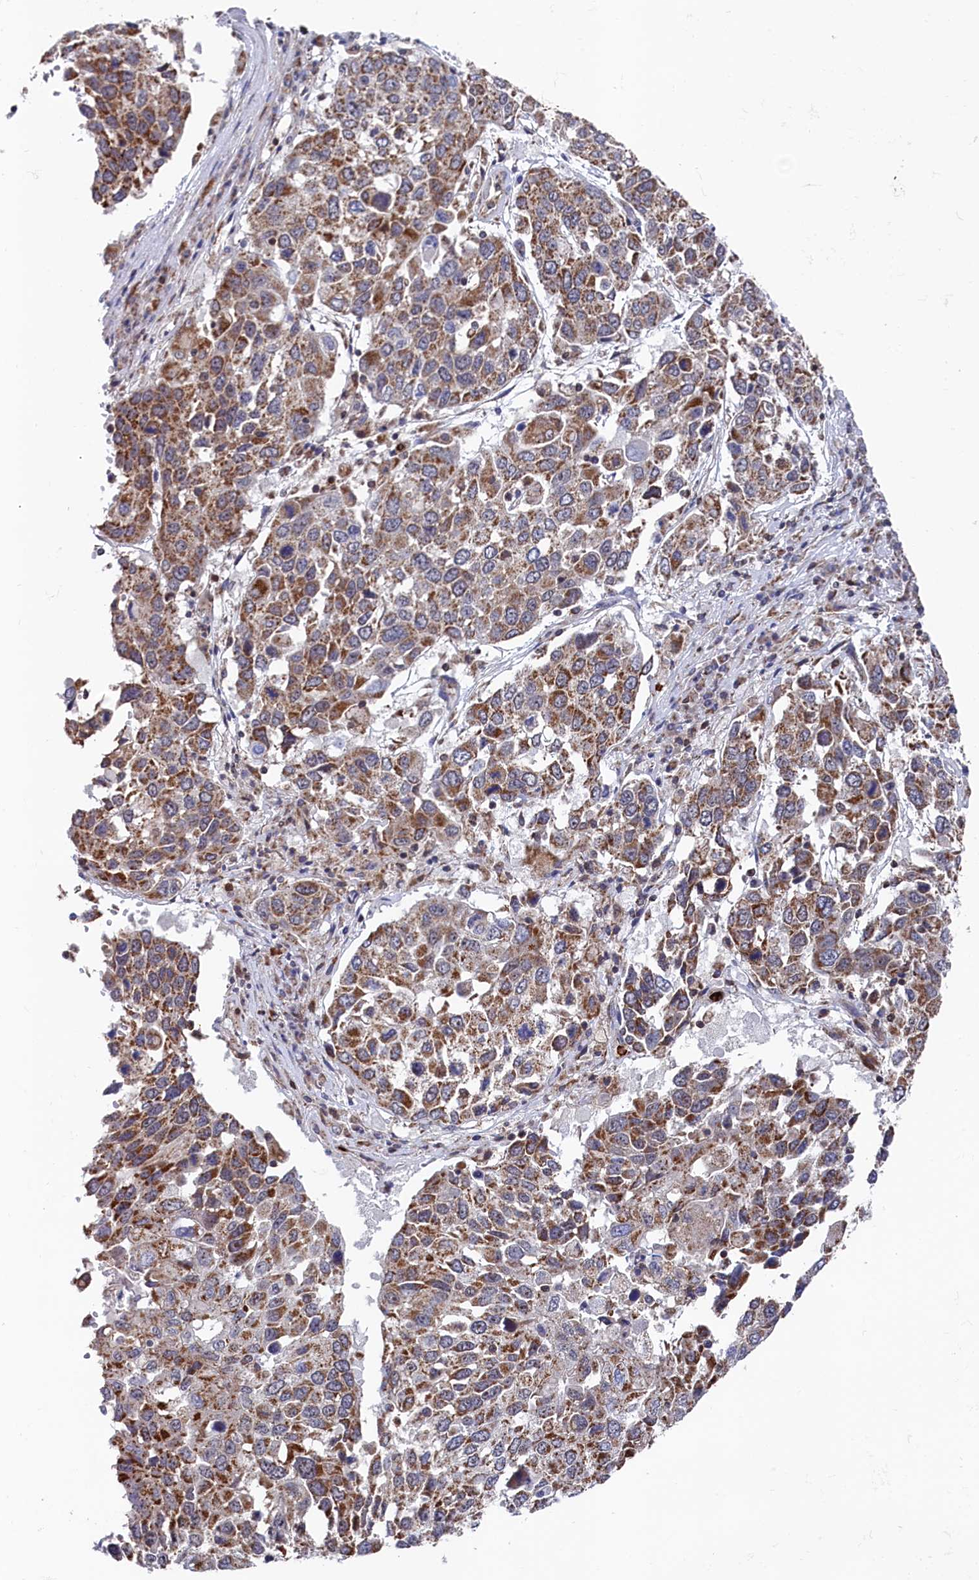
{"staining": {"intensity": "moderate", "quantity": ">75%", "location": "cytoplasmic/membranous"}, "tissue": "lung cancer", "cell_type": "Tumor cells", "image_type": "cancer", "snomed": [{"axis": "morphology", "description": "Squamous cell carcinoma, NOS"}, {"axis": "topography", "description": "Lung"}], "caption": "Immunohistochemistry of squamous cell carcinoma (lung) shows medium levels of moderate cytoplasmic/membranous expression in approximately >75% of tumor cells. (DAB (3,3'-diaminobenzidine) IHC, brown staining for protein, blue staining for nuclei).", "gene": "CHCHD1", "patient": {"sex": "male", "age": 65}}